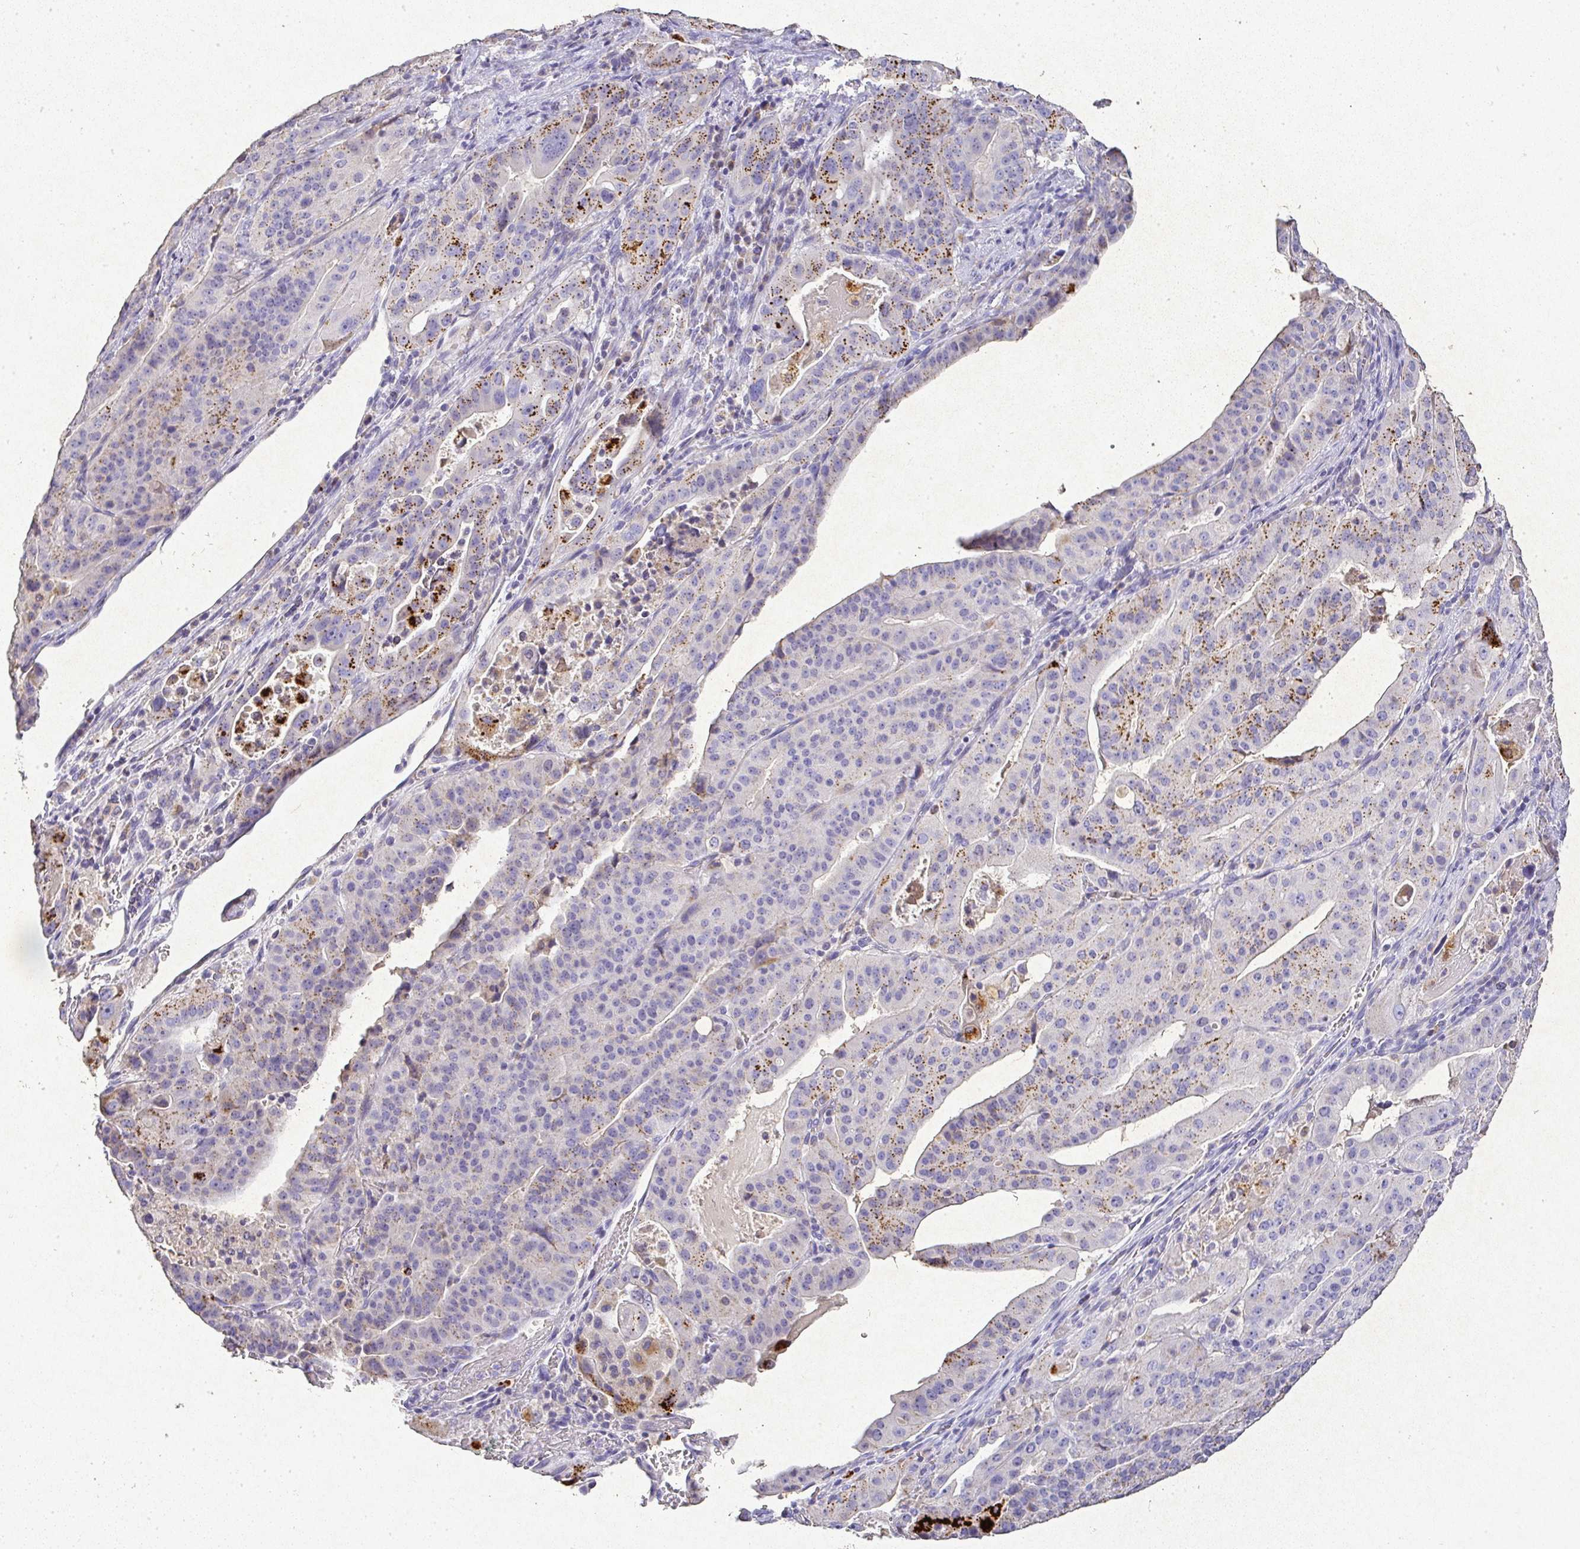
{"staining": {"intensity": "moderate", "quantity": "25%-75%", "location": "cytoplasmic/membranous"}, "tissue": "stomach cancer", "cell_type": "Tumor cells", "image_type": "cancer", "snomed": [{"axis": "morphology", "description": "Adenocarcinoma, NOS"}, {"axis": "topography", "description": "Stomach"}], "caption": "Human stomach adenocarcinoma stained for a protein (brown) shows moderate cytoplasmic/membranous positive positivity in about 25%-75% of tumor cells.", "gene": "RPS2", "patient": {"sex": "male", "age": 48}}